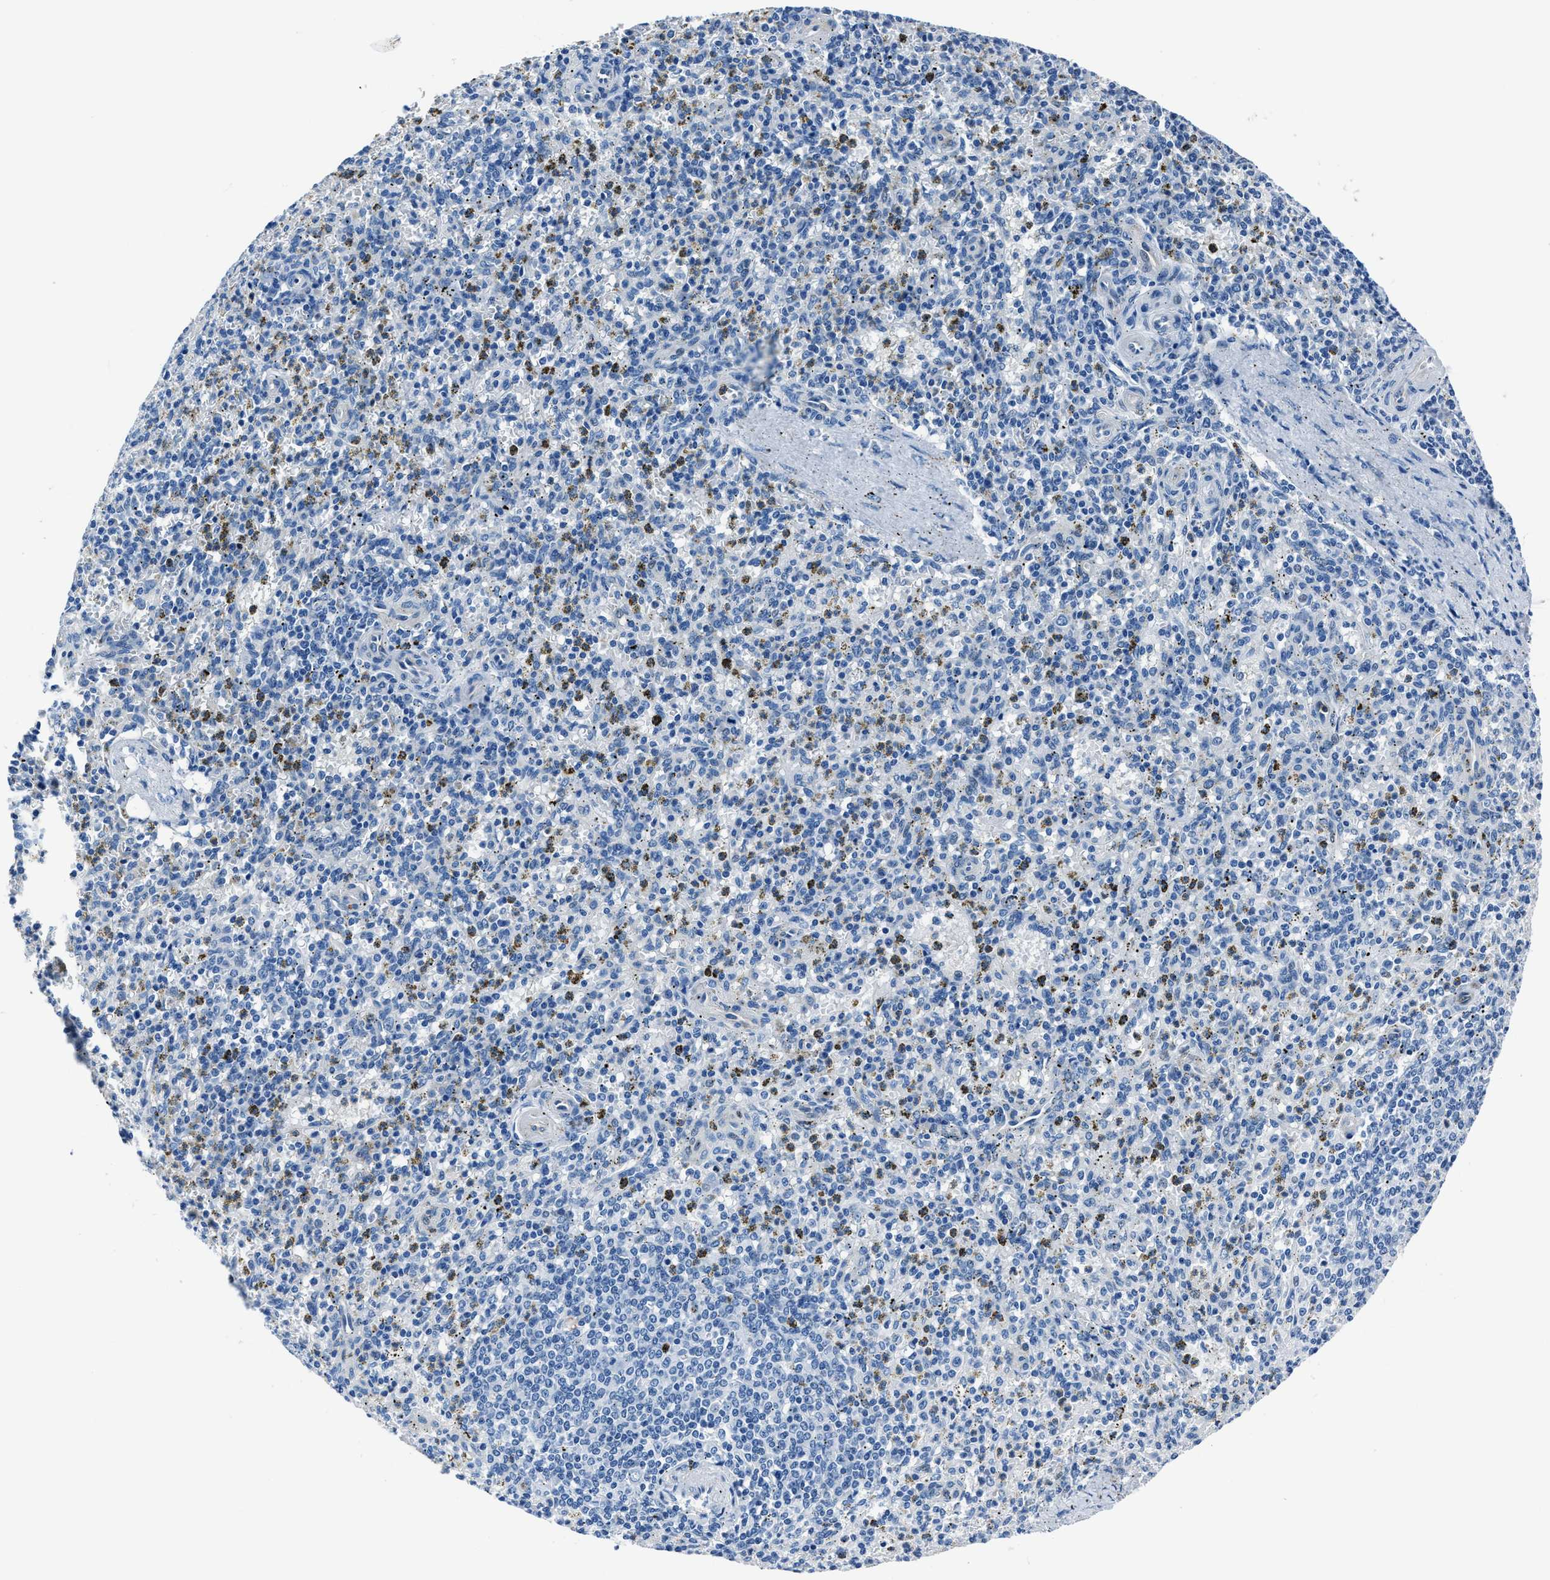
{"staining": {"intensity": "weak", "quantity": "<25%", "location": "cytoplasmic/membranous"}, "tissue": "spleen", "cell_type": "Cells in red pulp", "image_type": "normal", "snomed": [{"axis": "morphology", "description": "Normal tissue, NOS"}, {"axis": "topography", "description": "Spleen"}], "caption": "Cells in red pulp are negative for protein expression in benign human spleen. Nuclei are stained in blue.", "gene": "LMO7", "patient": {"sex": "male", "age": 72}}